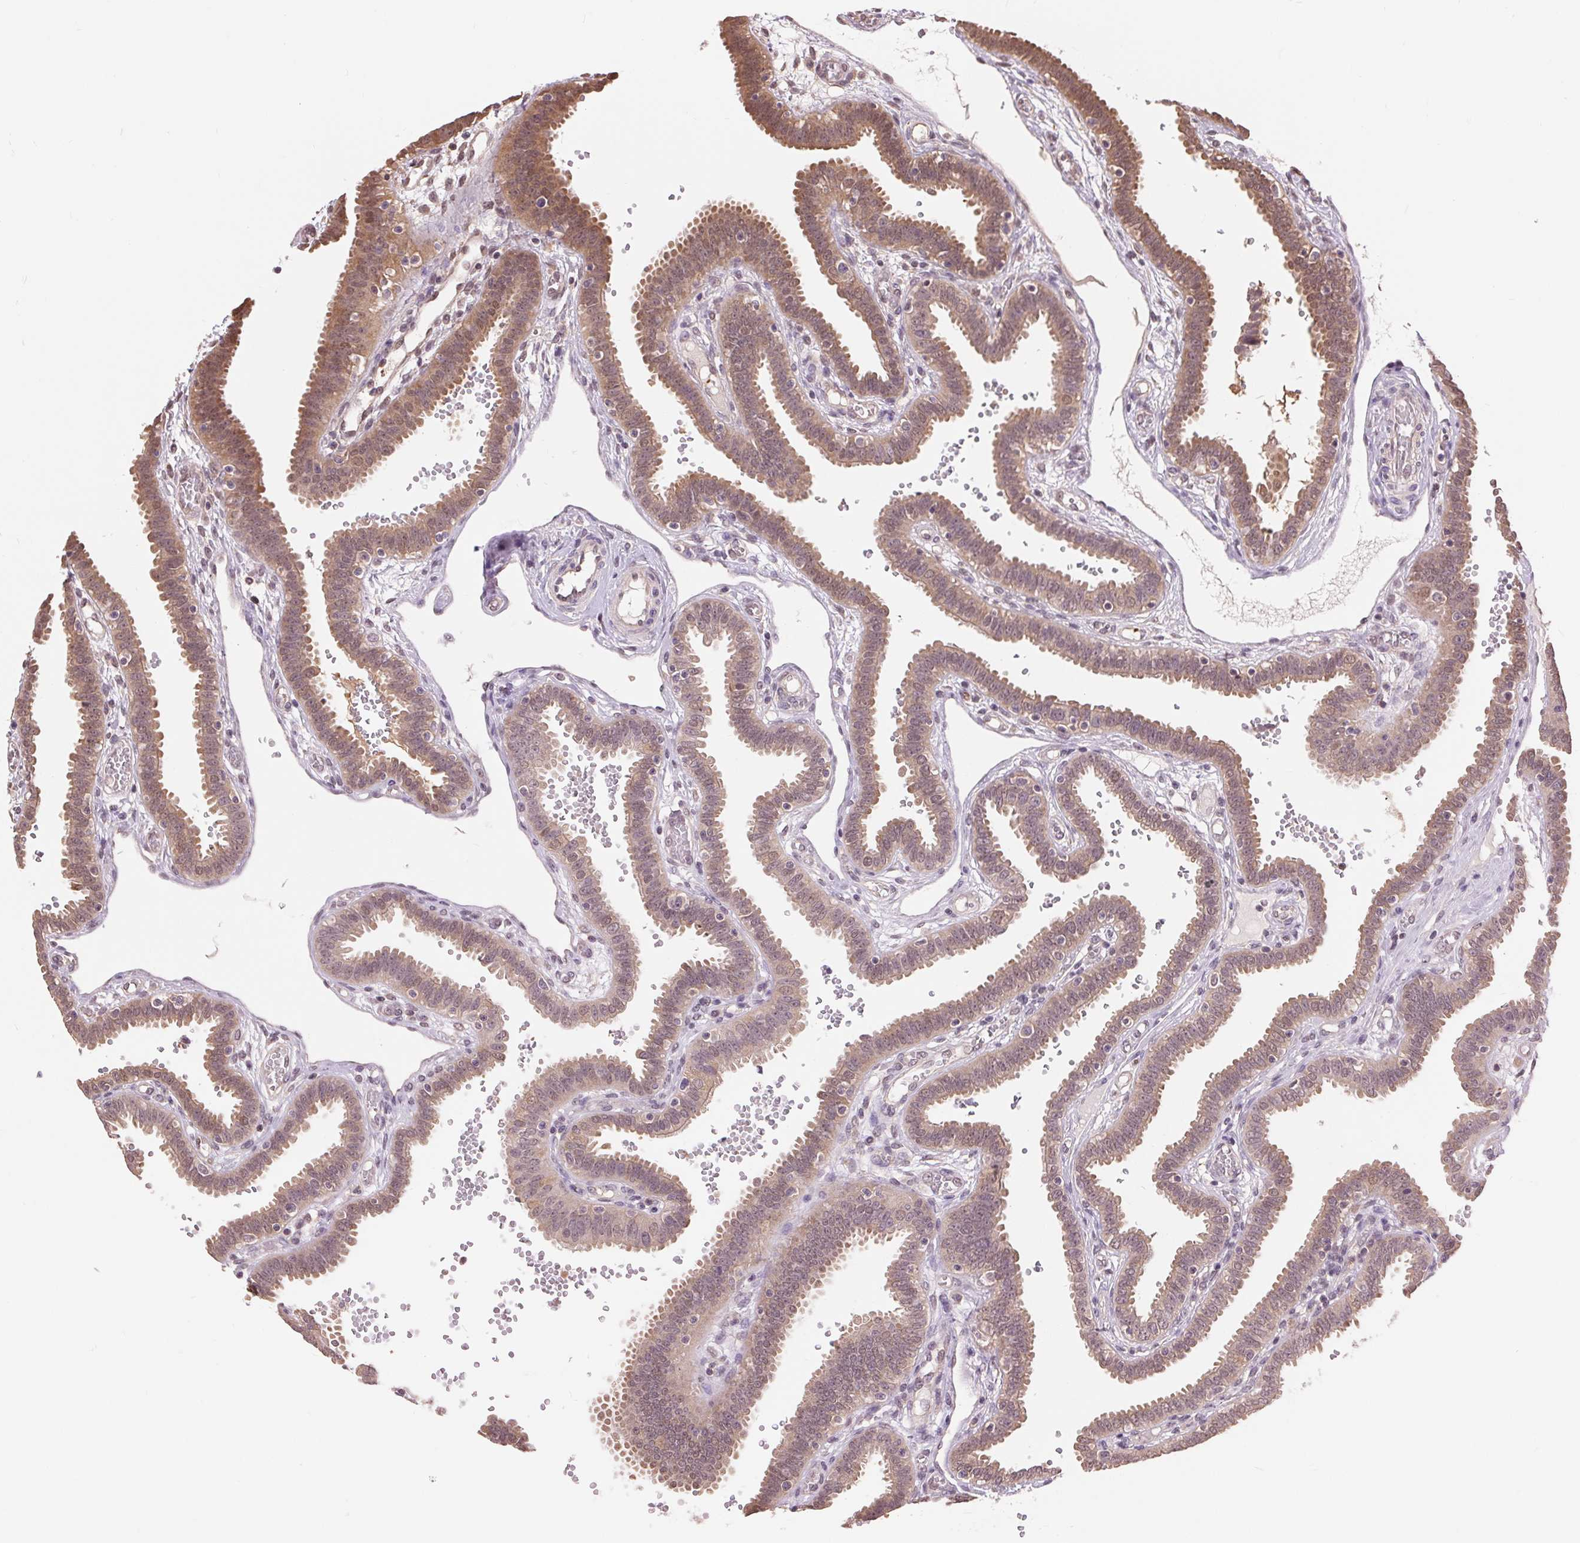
{"staining": {"intensity": "moderate", "quantity": ">75%", "location": "cytoplasmic/membranous,nuclear"}, "tissue": "fallopian tube", "cell_type": "Glandular cells", "image_type": "normal", "snomed": [{"axis": "morphology", "description": "Normal tissue, NOS"}, {"axis": "topography", "description": "Fallopian tube"}], "caption": "Approximately >75% of glandular cells in unremarkable fallopian tube show moderate cytoplasmic/membranous,nuclear protein expression as visualized by brown immunohistochemical staining.", "gene": "TMEM273", "patient": {"sex": "female", "age": 37}}